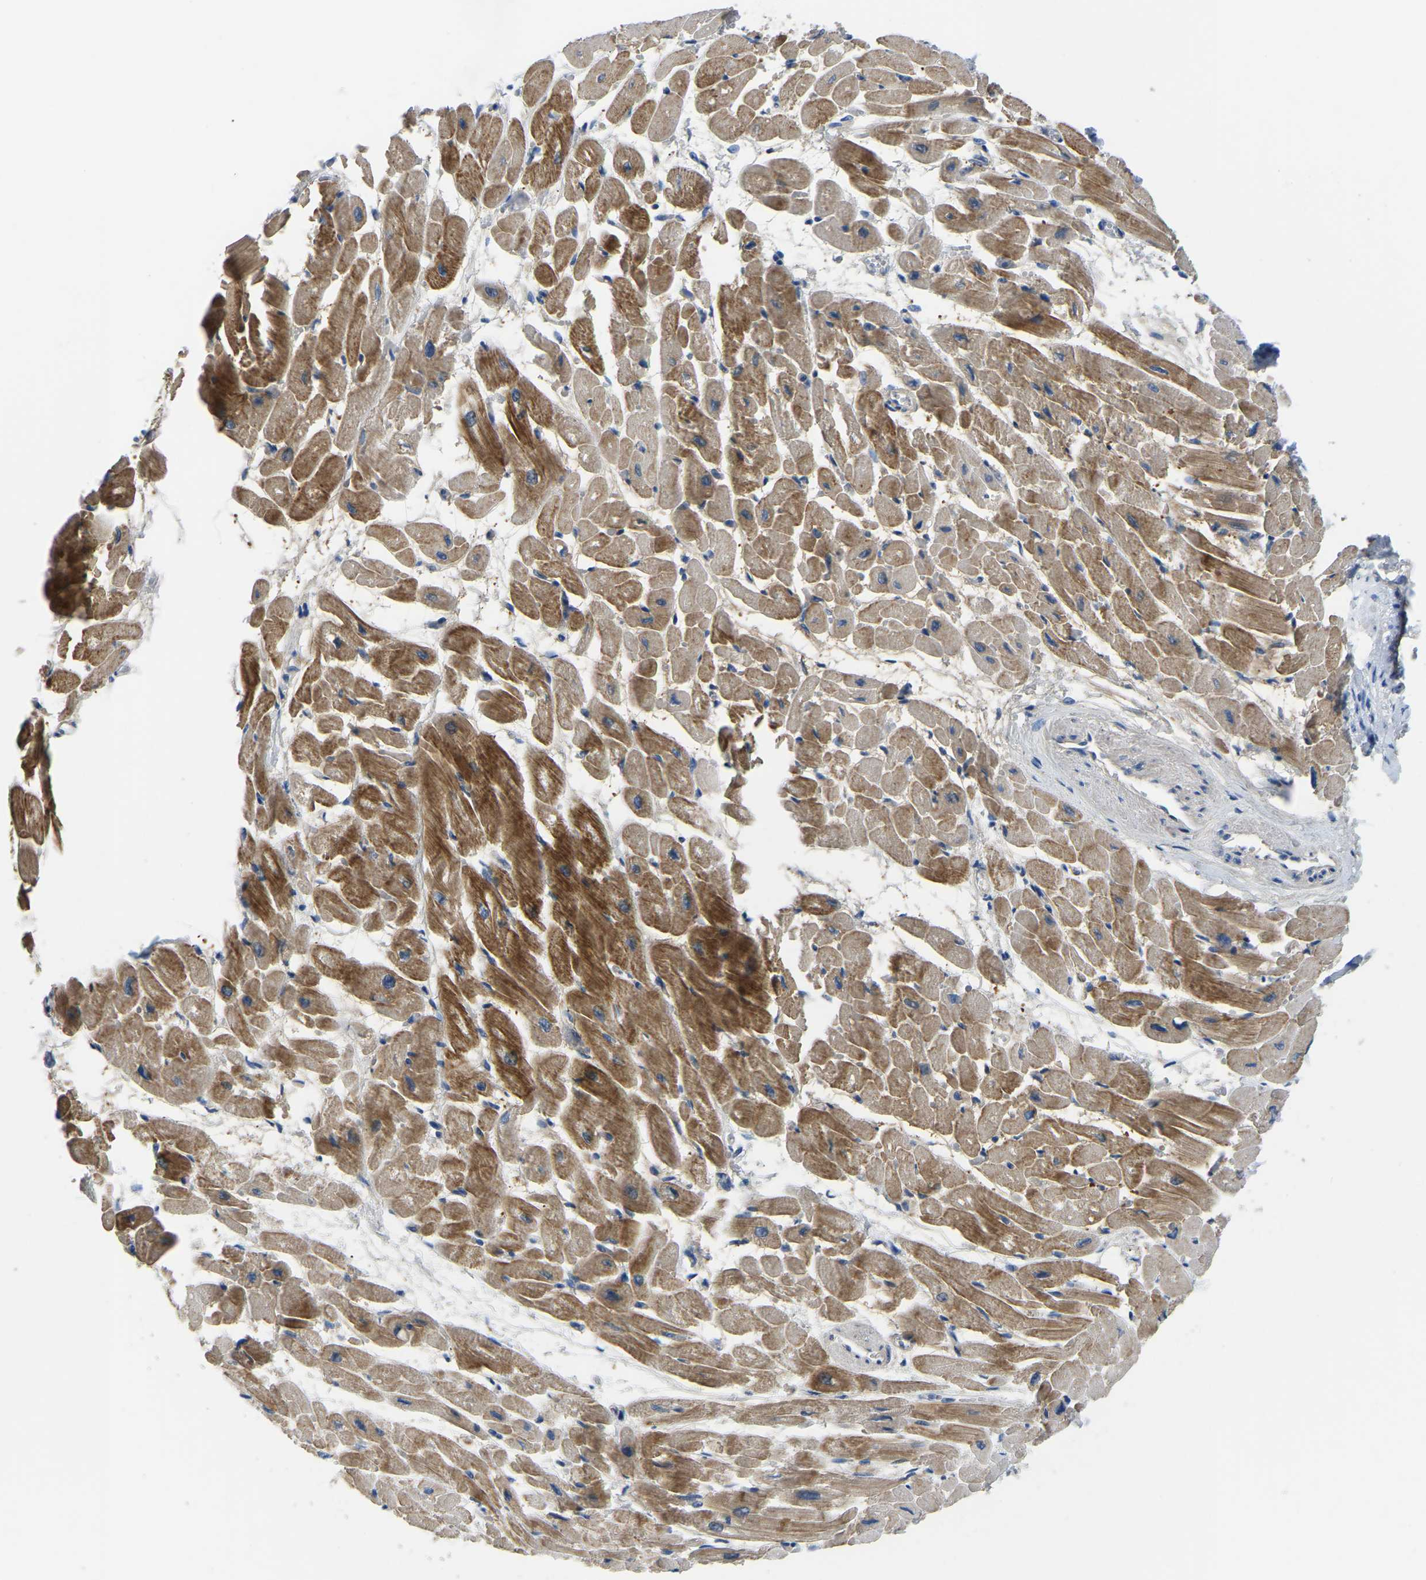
{"staining": {"intensity": "strong", "quantity": ">75%", "location": "cytoplasmic/membranous"}, "tissue": "heart muscle", "cell_type": "Cardiomyocytes", "image_type": "normal", "snomed": [{"axis": "morphology", "description": "Normal tissue, NOS"}, {"axis": "topography", "description": "Heart"}], "caption": "Immunohistochemical staining of normal heart muscle reveals strong cytoplasmic/membranous protein staining in about >75% of cardiomyocytes. The staining is performed using DAB brown chromogen to label protein expression. The nuclei are counter-stained blue using hematoxylin.", "gene": "HIGD2B", "patient": {"sex": "male", "age": 45}}